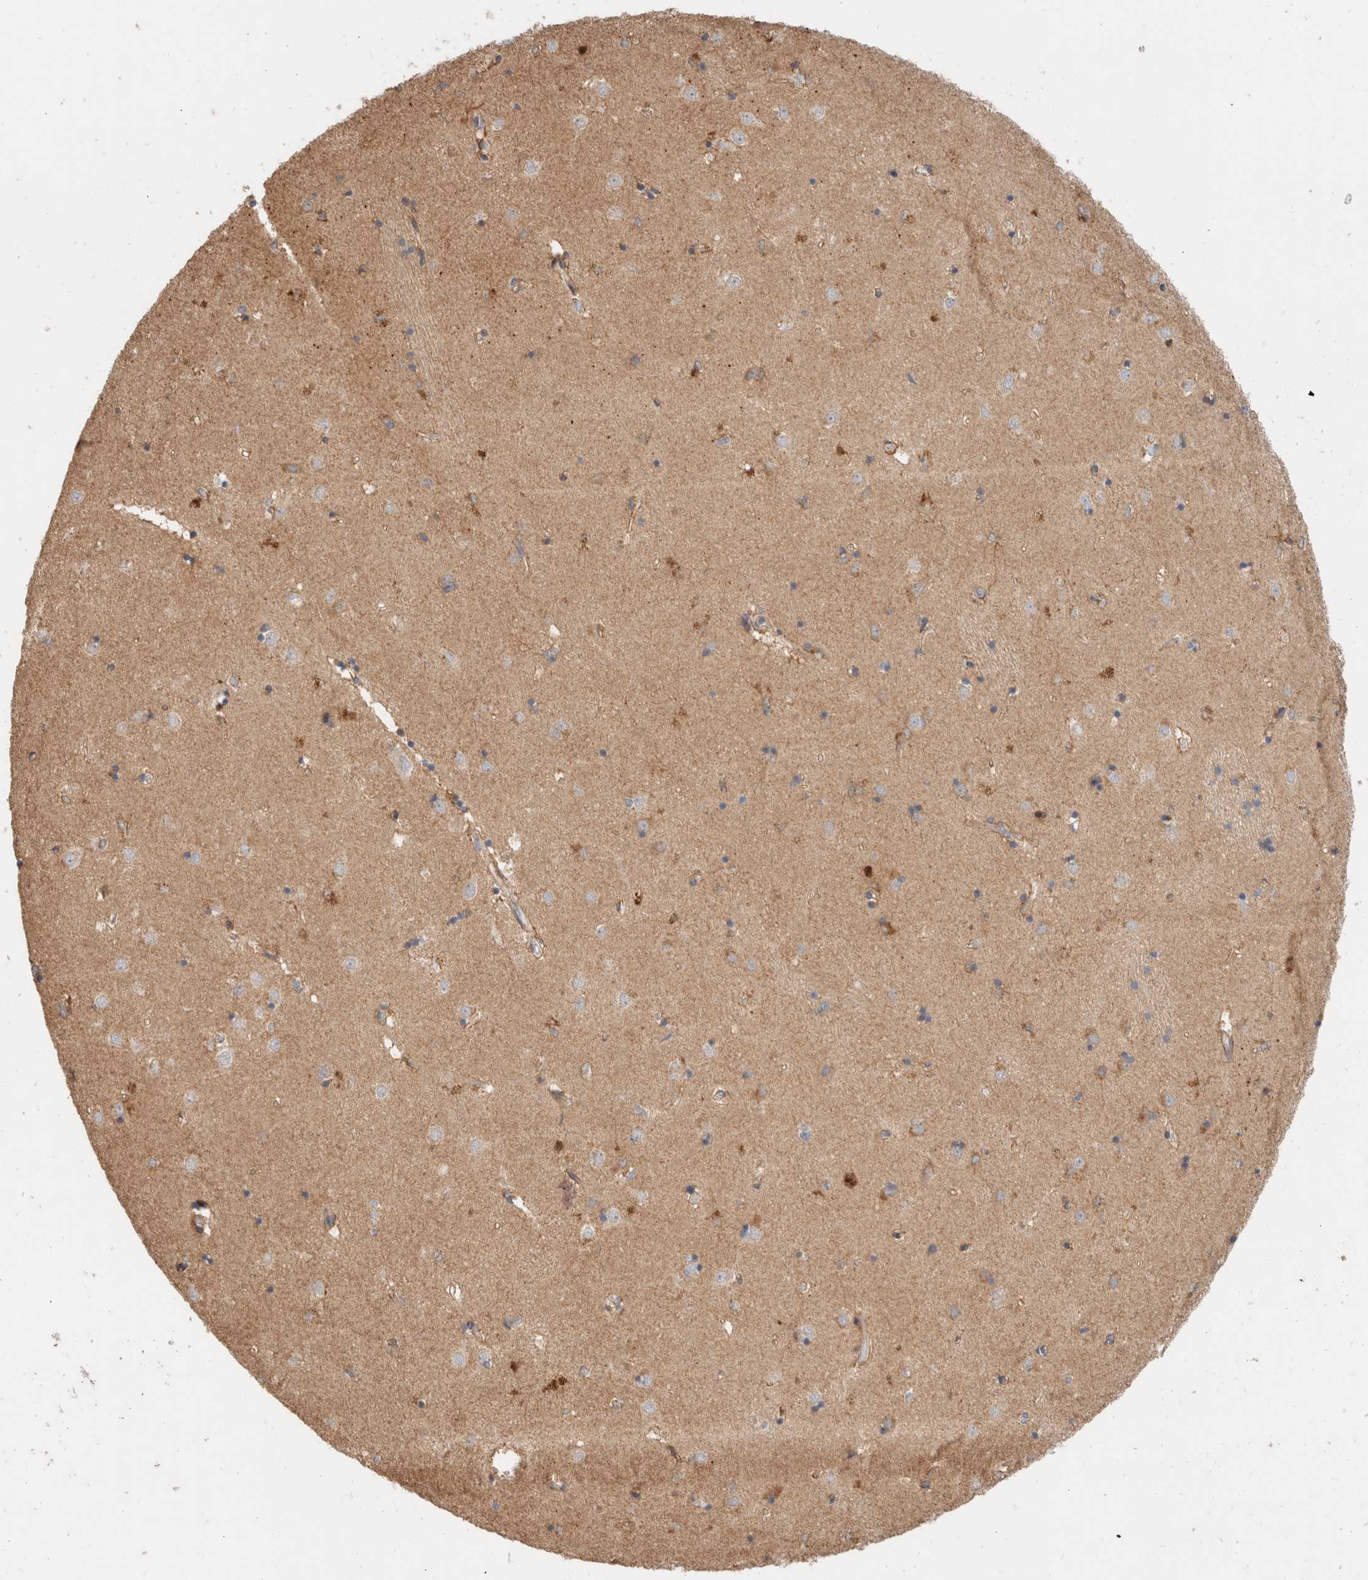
{"staining": {"intensity": "moderate", "quantity": "25%-75%", "location": "cytoplasmic/membranous"}, "tissue": "caudate", "cell_type": "Glial cells", "image_type": "normal", "snomed": [{"axis": "morphology", "description": "Normal tissue, NOS"}, {"axis": "topography", "description": "Lateral ventricle wall"}], "caption": "Protein expression analysis of benign human caudate reveals moderate cytoplasmic/membranous expression in approximately 25%-75% of glial cells. The staining was performed using DAB to visualize the protein expression in brown, while the nuclei were stained in blue with hematoxylin (Magnification: 20x).", "gene": "CA13", "patient": {"sex": "male", "age": 45}}